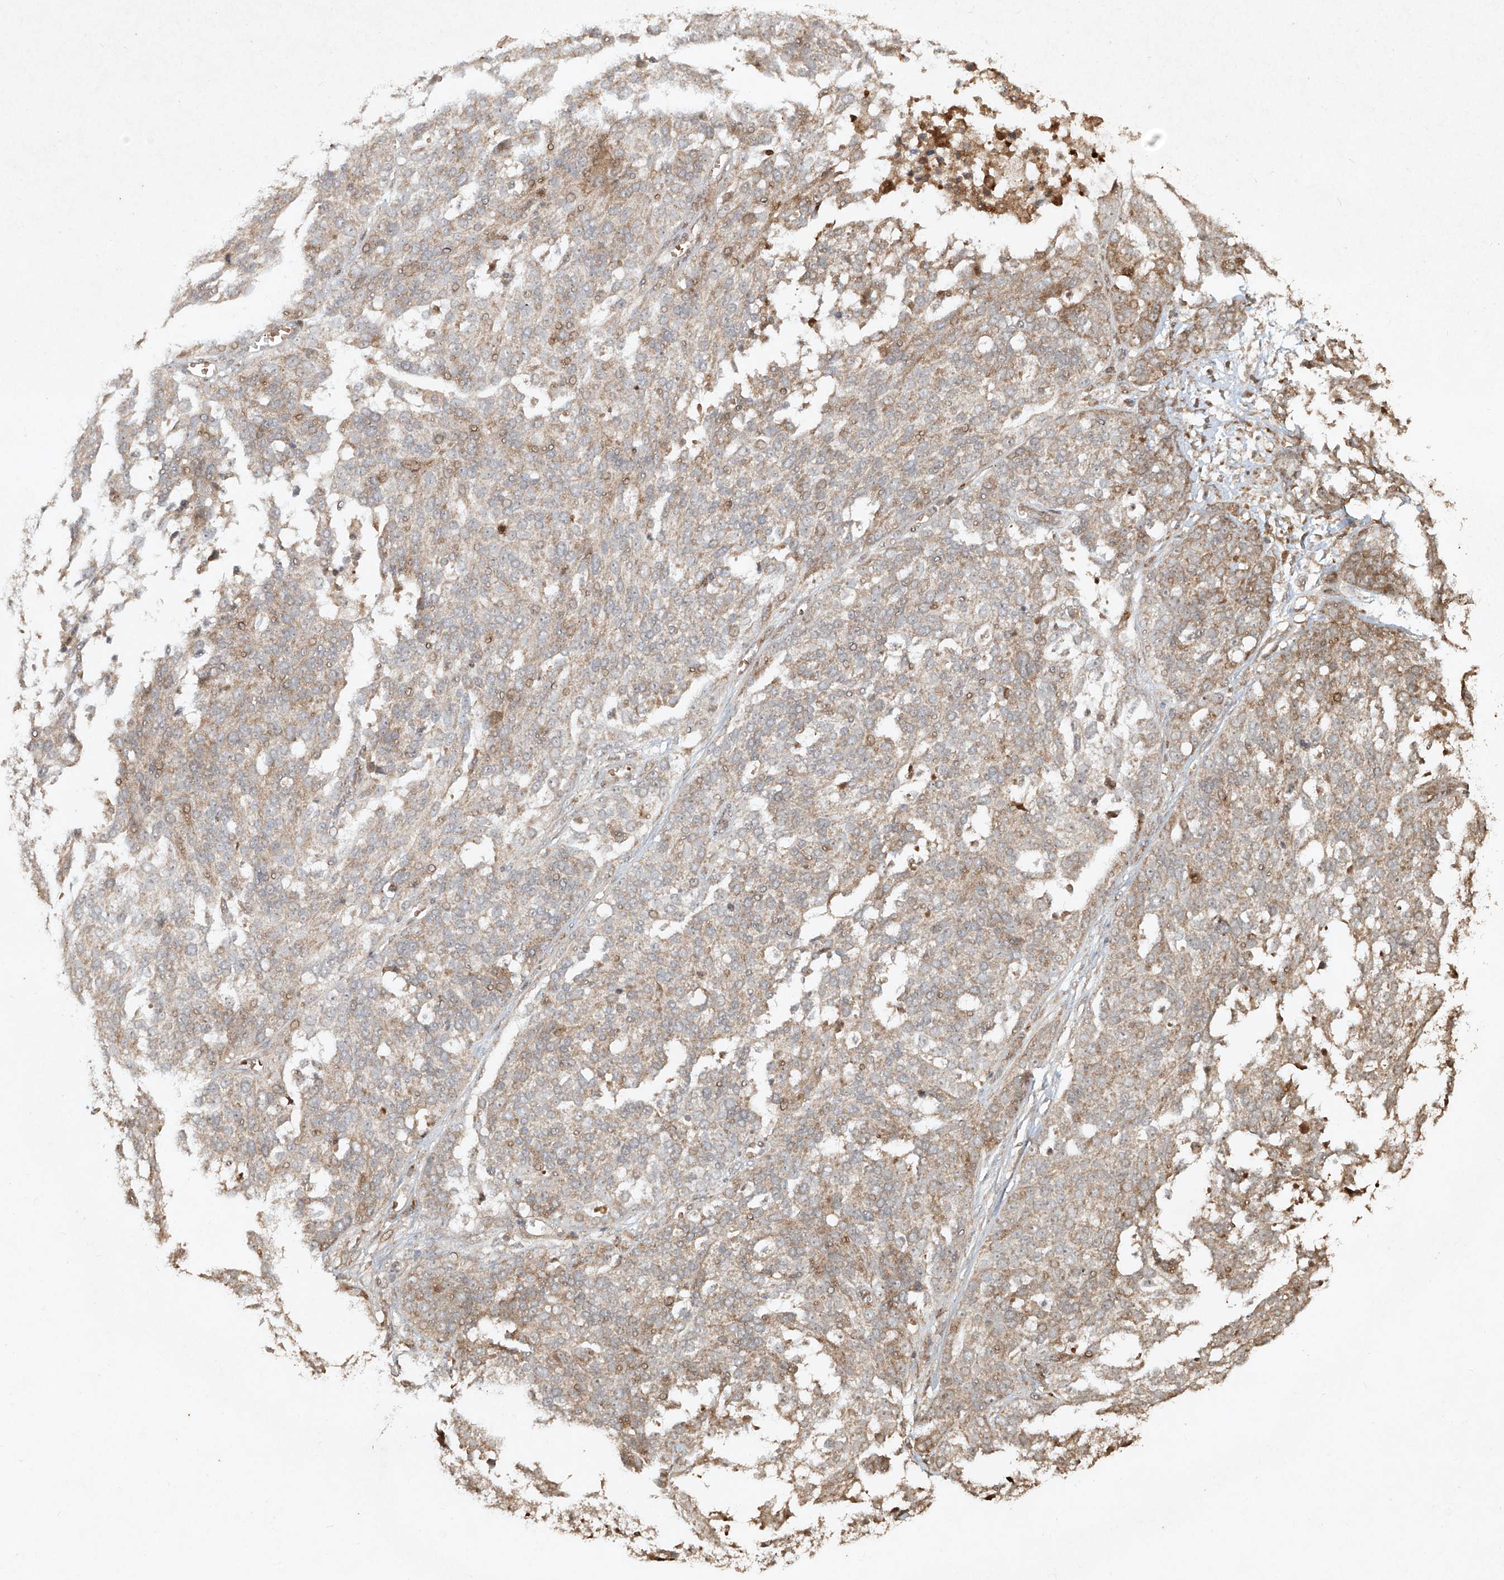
{"staining": {"intensity": "weak", "quantity": "<25%", "location": "cytoplasmic/membranous"}, "tissue": "ovarian cancer", "cell_type": "Tumor cells", "image_type": "cancer", "snomed": [{"axis": "morphology", "description": "Cystadenocarcinoma, serous, NOS"}, {"axis": "topography", "description": "Ovary"}], "caption": "This is an immunohistochemistry micrograph of human ovarian cancer. There is no positivity in tumor cells.", "gene": "CYYR1", "patient": {"sex": "female", "age": 44}}